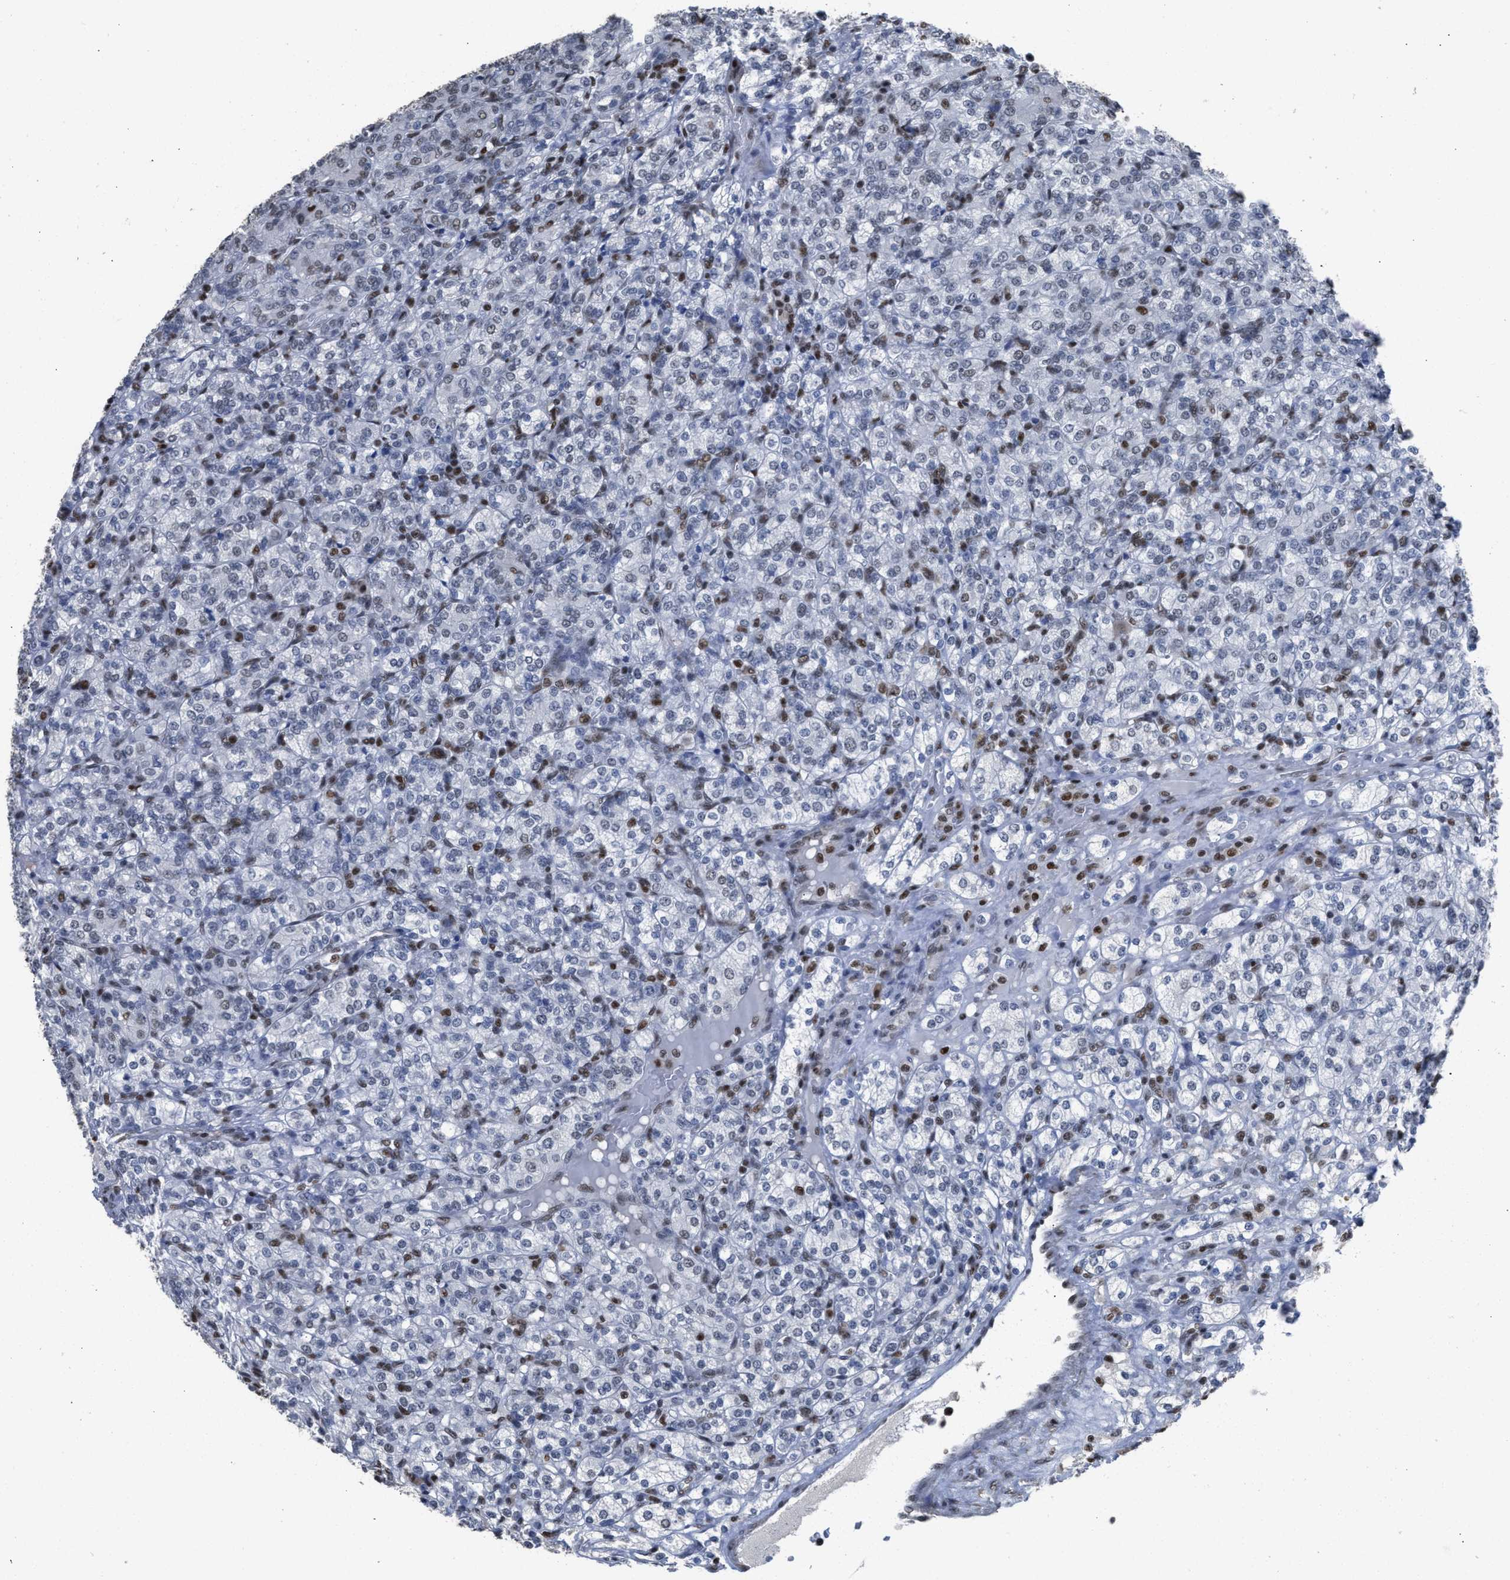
{"staining": {"intensity": "negative", "quantity": "none", "location": "none"}, "tissue": "renal cancer", "cell_type": "Tumor cells", "image_type": "cancer", "snomed": [{"axis": "morphology", "description": "Adenocarcinoma, NOS"}, {"axis": "topography", "description": "Kidney"}], "caption": "Immunohistochemical staining of adenocarcinoma (renal) displays no significant expression in tumor cells.", "gene": "SCAF4", "patient": {"sex": "male", "age": 77}}